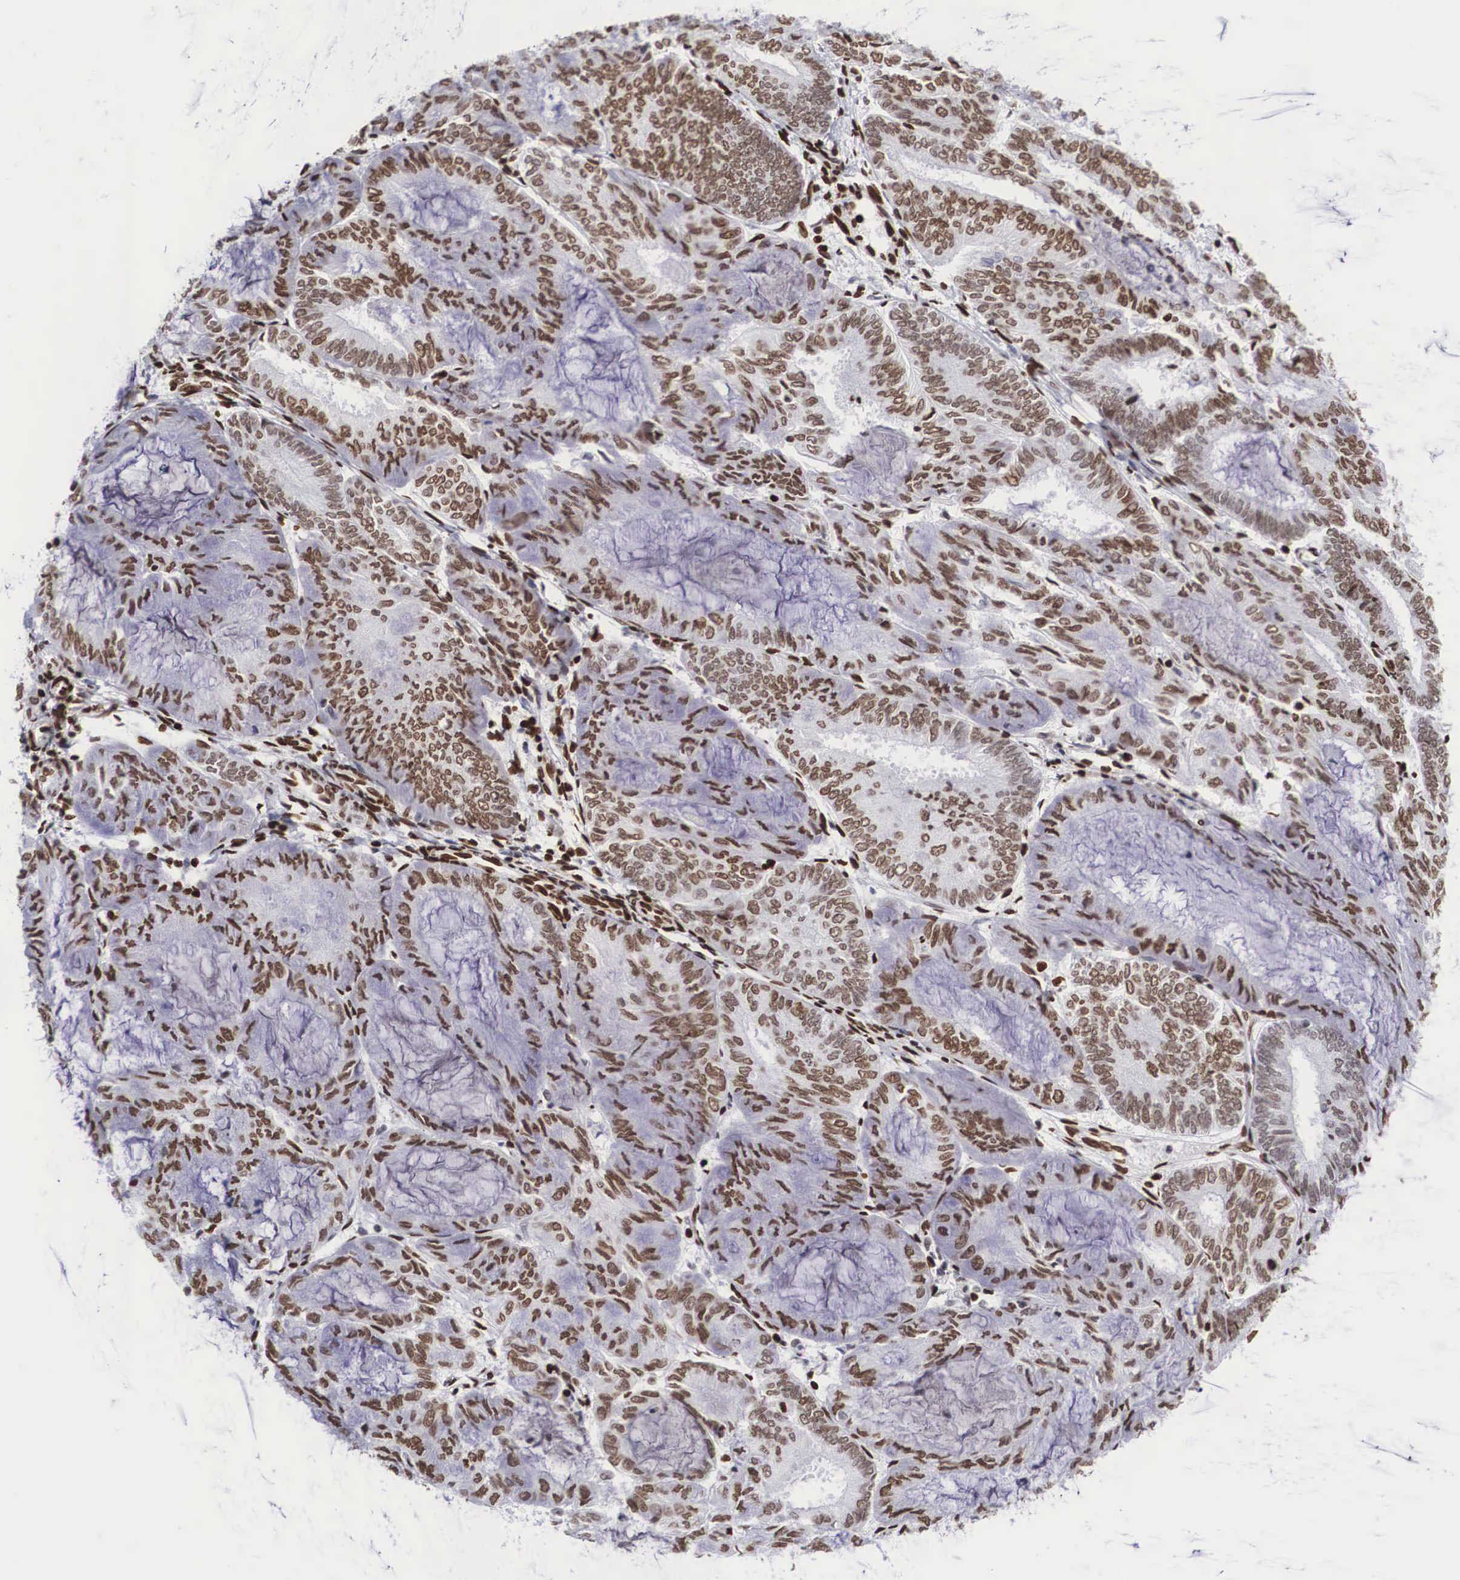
{"staining": {"intensity": "strong", "quantity": ">75%", "location": "nuclear"}, "tissue": "endometrial cancer", "cell_type": "Tumor cells", "image_type": "cancer", "snomed": [{"axis": "morphology", "description": "Adenocarcinoma, NOS"}, {"axis": "topography", "description": "Endometrium"}], "caption": "Tumor cells show strong nuclear expression in about >75% of cells in adenocarcinoma (endometrial). The staining is performed using DAB brown chromogen to label protein expression. The nuclei are counter-stained blue using hematoxylin.", "gene": "MECP2", "patient": {"sex": "female", "age": 59}}